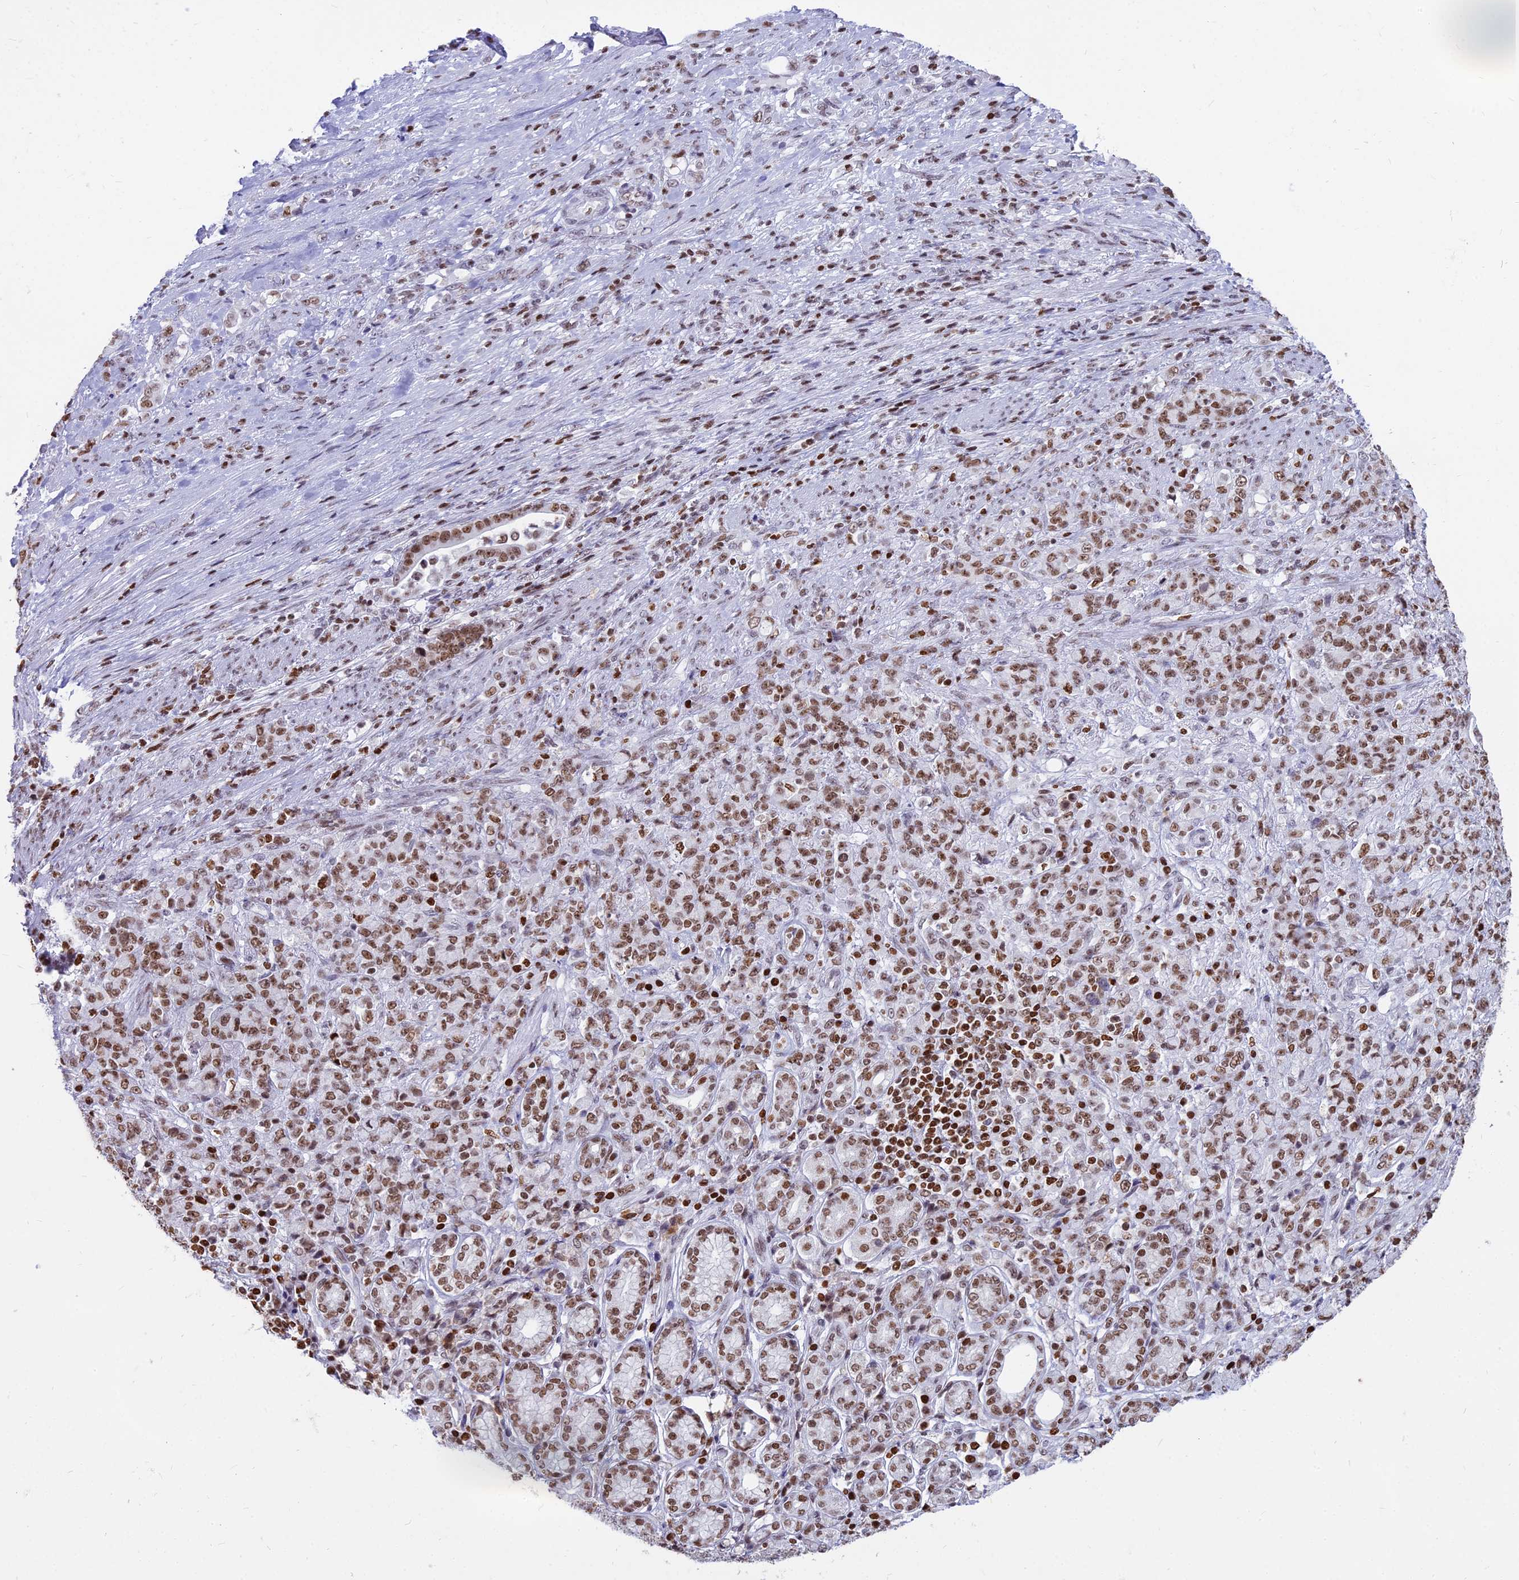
{"staining": {"intensity": "moderate", "quantity": ">75%", "location": "nuclear"}, "tissue": "stomach cancer", "cell_type": "Tumor cells", "image_type": "cancer", "snomed": [{"axis": "morphology", "description": "Adenocarcinoma, NOS"}, {"axis": "topography", "description": "Stomach"}], "caption": "Tumor cells show medium levels of moderate nuclear staining in approximately >75% of cells in adenocarcinoma (stomach). Using DAB (brown) and hematoxylin (blue) stains, captured at high magnification using brightfield microscopy.", "gene": "PARP1", "patient": {"sex": "female", "age": 79}}